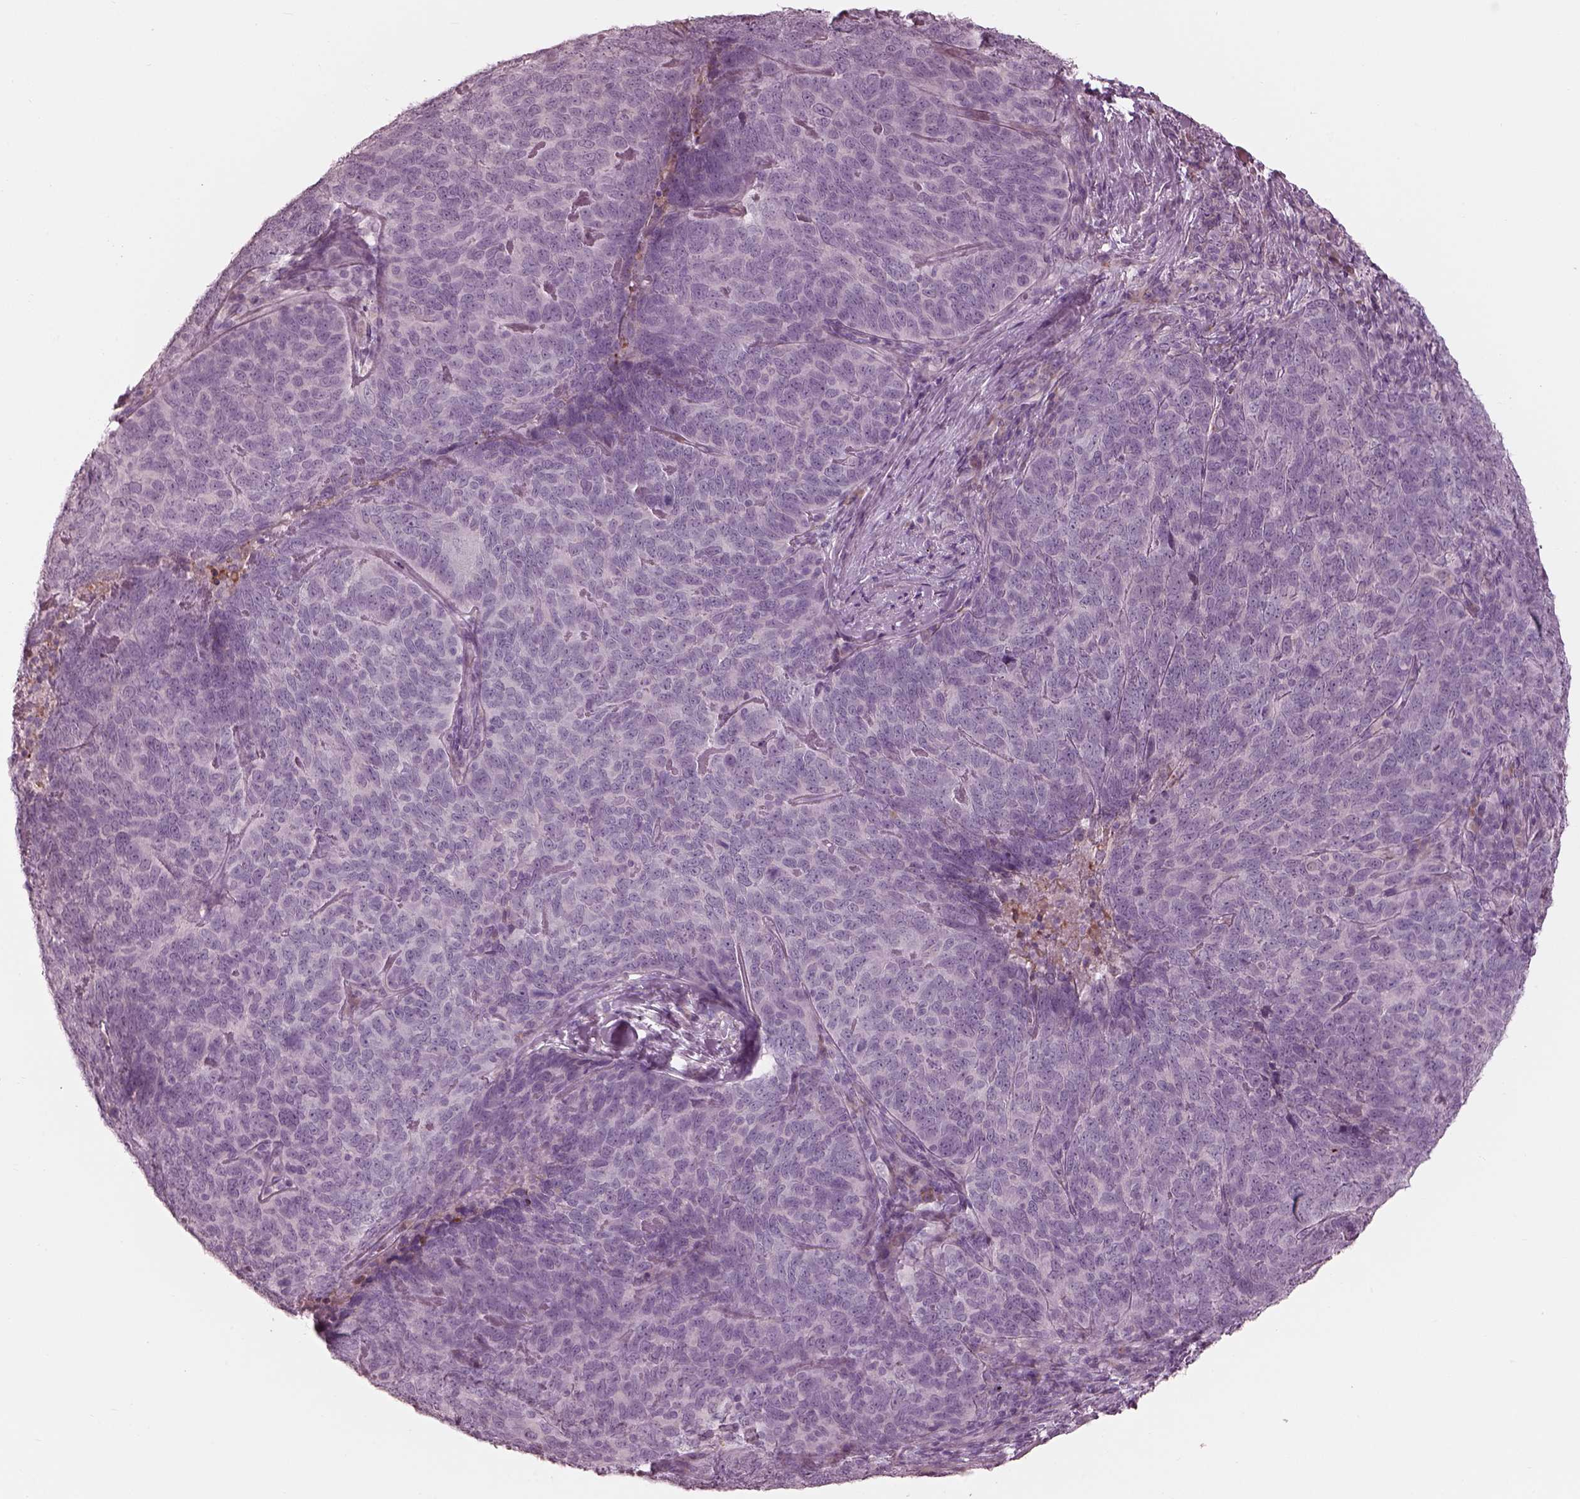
{"staining": {"intensity": "negative", "quantity": "none", "location": "none"}, "tissue": "skin cancer", "cell_type": "Tumor cells", "image_type": "cancer", "snomed": [{"axis": "morphology", "description": "Squamous cell carcinoma, NOS"}, {"axis": "topography", "description": "Skin"}, {"axis": "topography", "description": "Anal"}], "caption": "An IHC histopathology image of skin cancer is shown. There is no staining in tumor cells of skin cancer. (DAB (3,3'-diaminobenzidine) immunohistochemistry with hematoxylin counter stain).", "gene": "CADM2", "patient": {"sex": "female", "age": 51}}